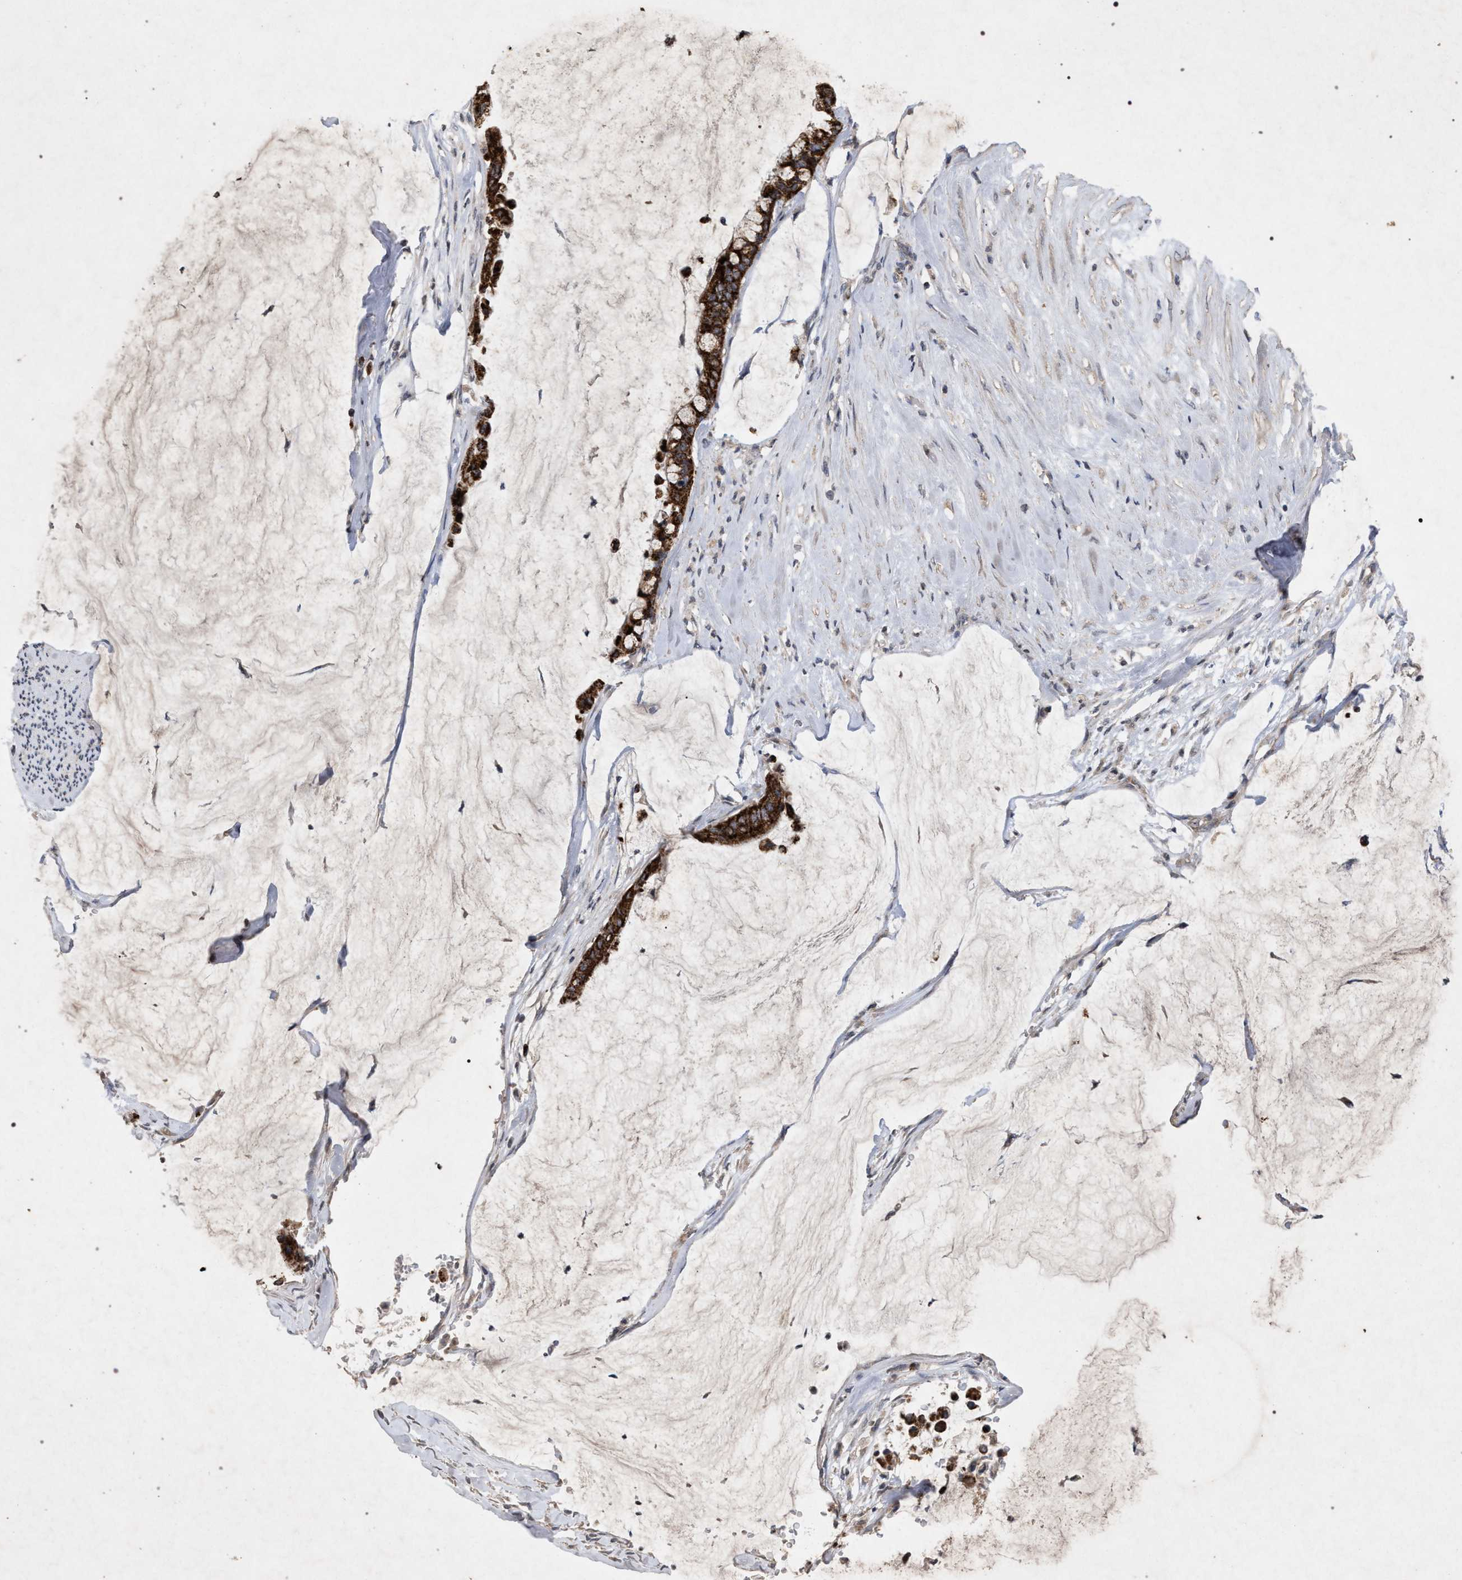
{"staining": {"intensity": "strong", "quantity": ">75%", "location": "cytoplasmic/membranous"}, "tissue": "pancreatic cancer", "cell_type": "Tumor cells", "image_type": "cancer", "snomed": [{"axis": "morphology", "description": "Adenocarcinoma, NOS"}, {"axis": "topography", "description": "Pancreas"}], "caption": "Tumor cells show high levels of strong cytoplasmic/membranous positivity in about >75% of cells in human adenocarcinoma (pancreatic).", "gene": "PKD2L1", "patient": {"sex": "male", "age": 41}}